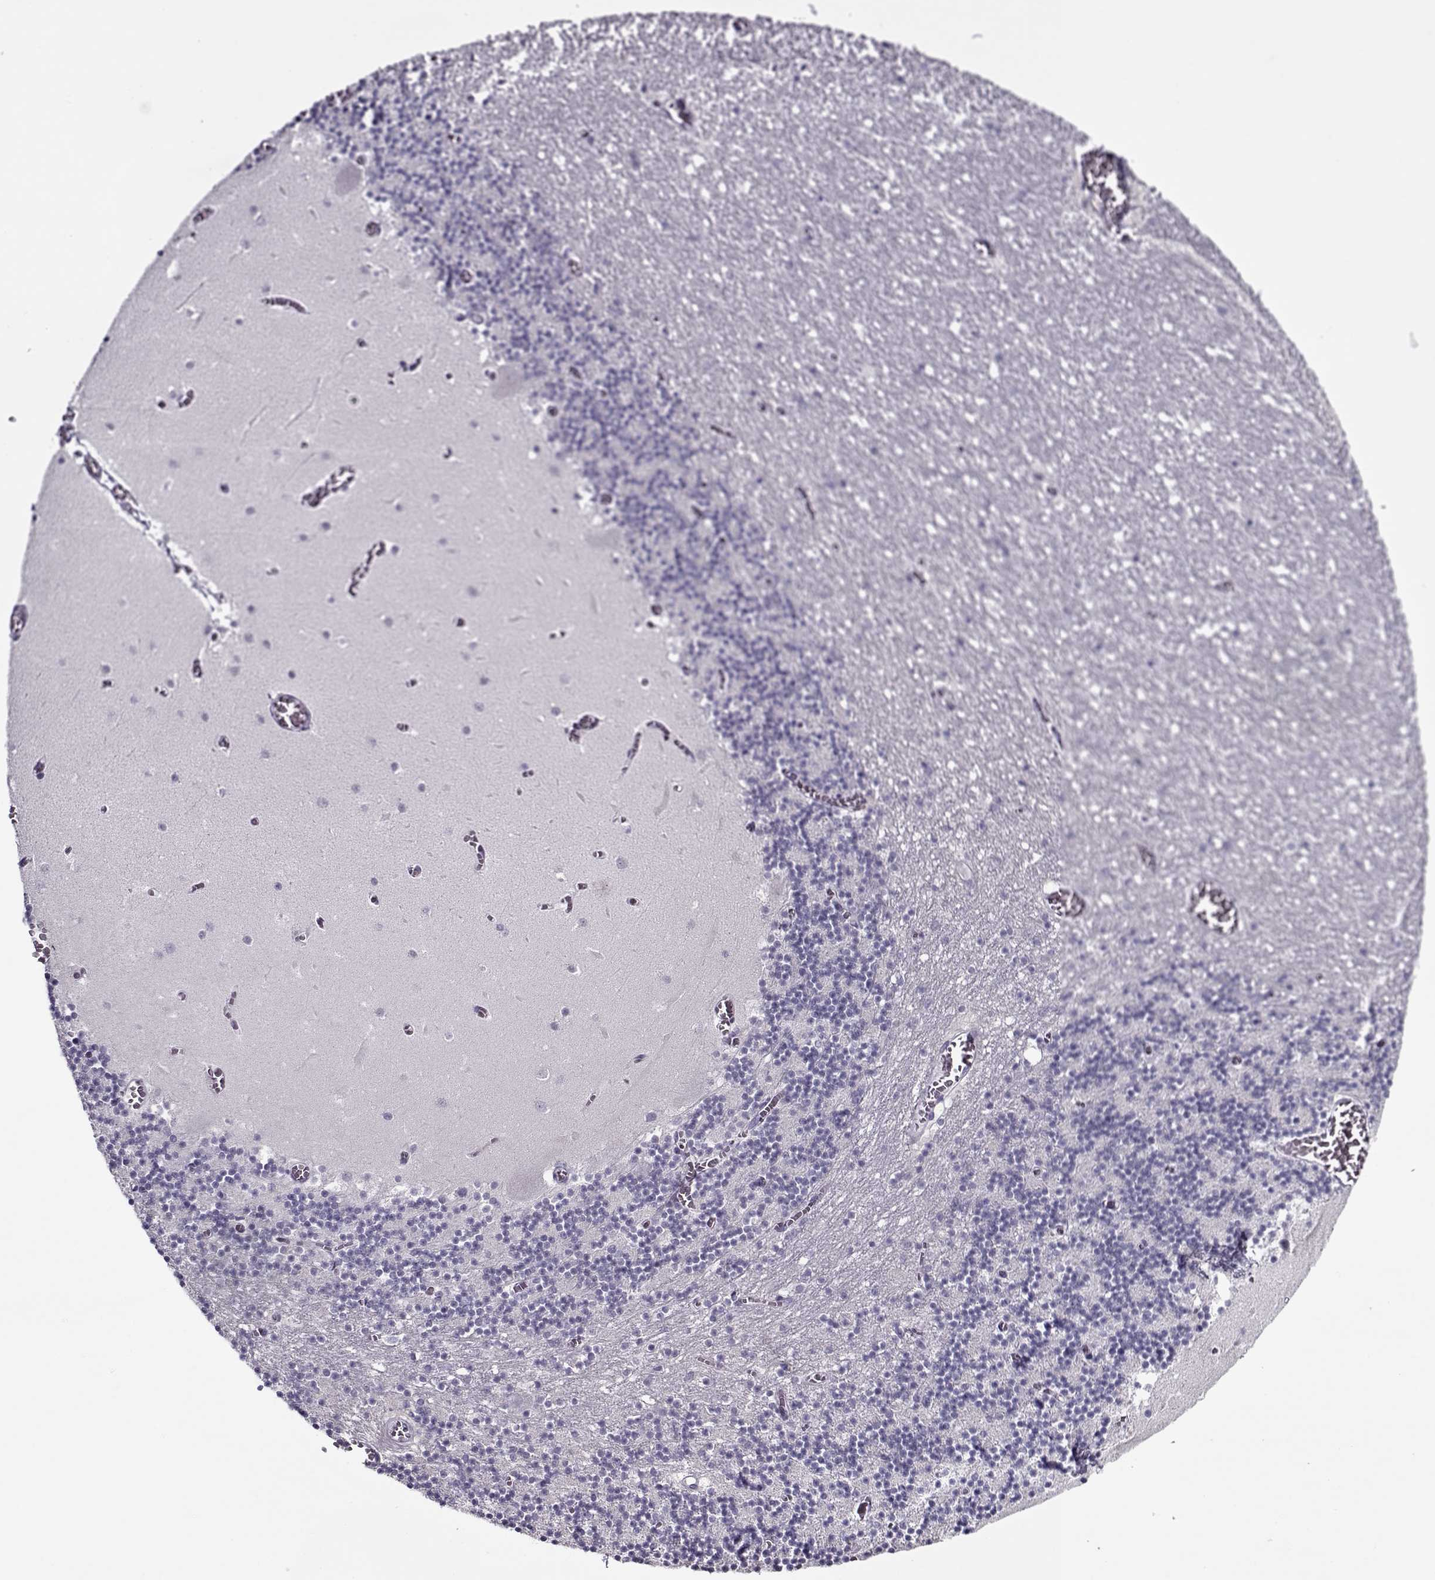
{"staining": {"intensity": "negative", "quantity": "none", "location": "none"}, "tissue": "cerebellum", "cell_type": "Cells in granular layer", "image_type": "normal", "snomed": [{"axis": "morphology", "description": "Normal tissue, NOS"}, {"axis": "topography", "description": "Cerebellum"}], "caption": "IHC image of benign cerebellum: human cerebellum stained with DAB demonstrates no significant protein staining in cells in granular layer. Brightfield microscopy of immunohistochemistry (IHC) stained with DAB (3,3'-diaminobenzidine) (brown) and hematoxylin (blue), captured at high magnification.", "gene": "CIBAR1", "patient": {"sex": "female", "age": 28}}